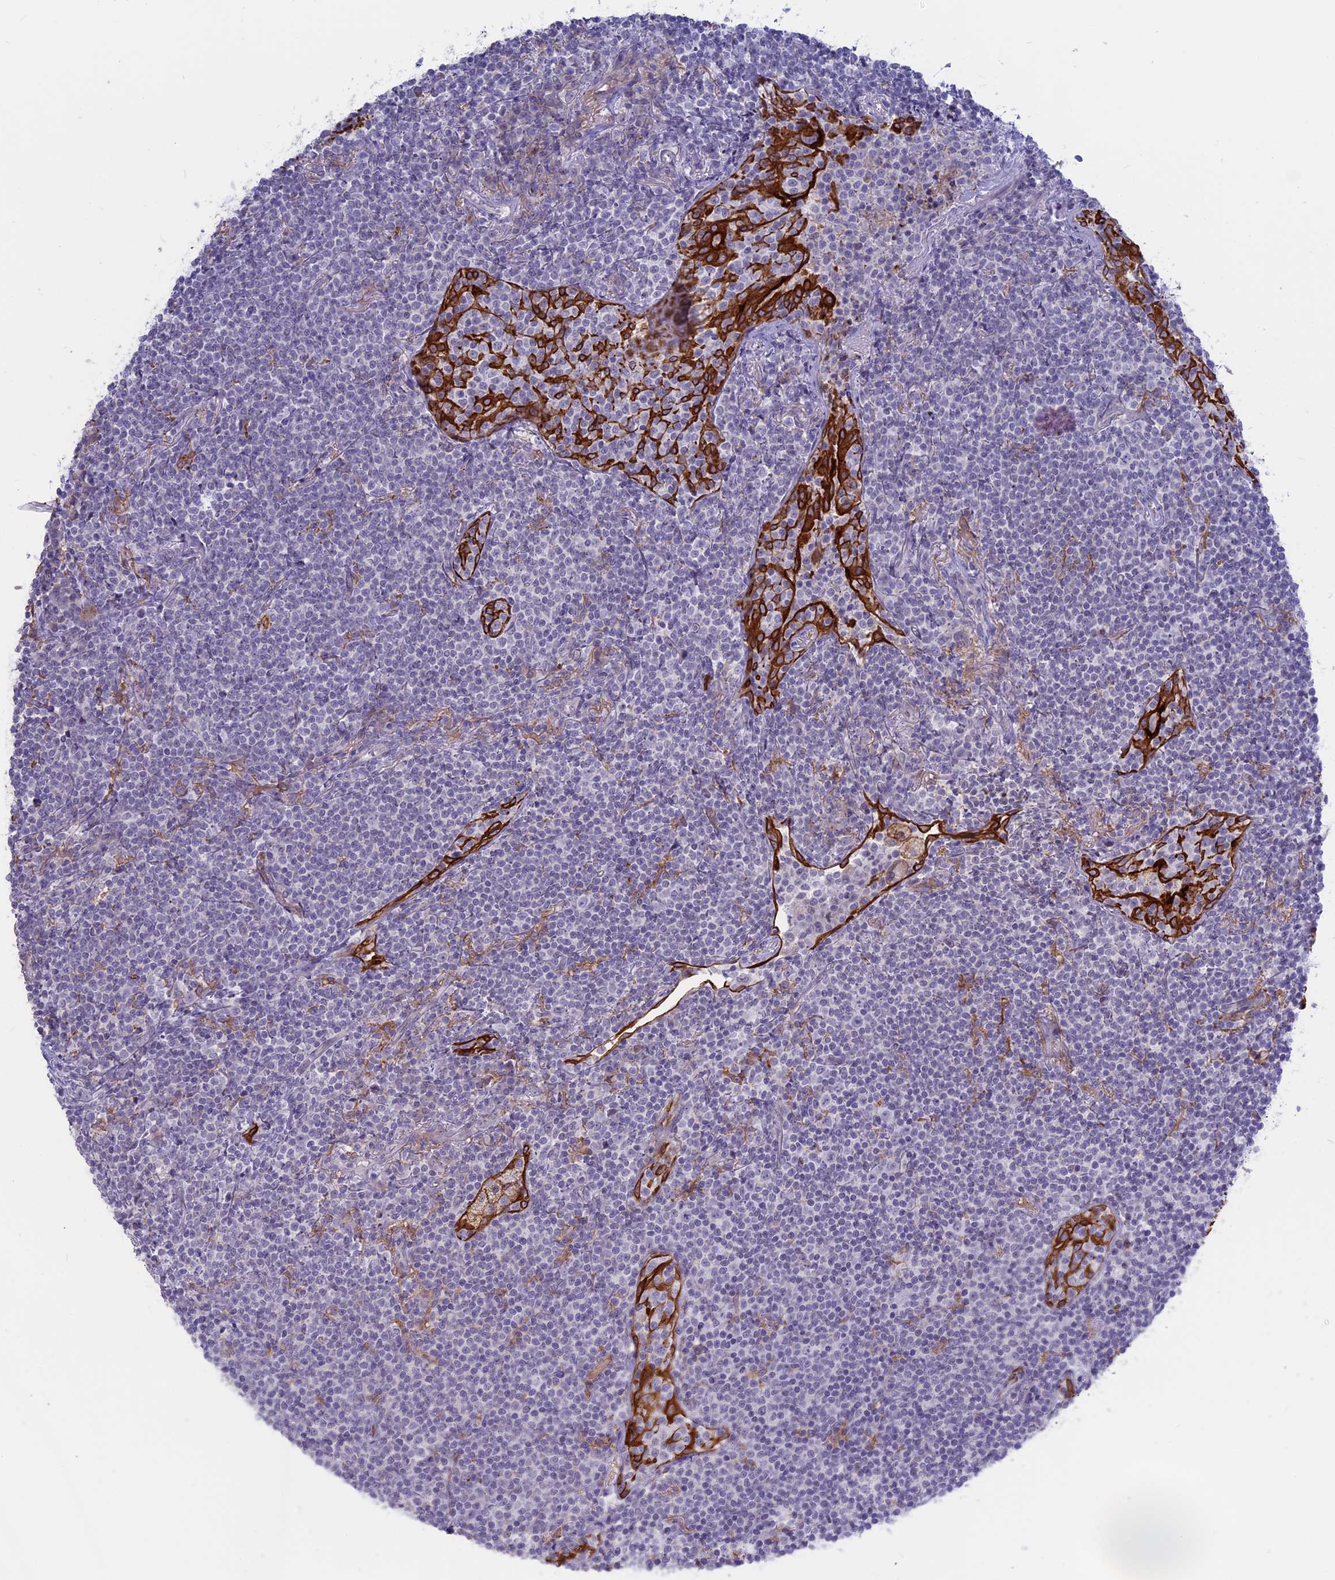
{"staining": {"intensity": "negative", "quantity": "none", "location": "none"}, "tissue": "lymphoma", "cell_type": "Tumor cells", "image_type": "cancer", "snomed": [{"axis": "morphology", "description": "Malignant lymphoma, non-Hodgkin's type, Low grade"}, {"axis": "topography", "description": "Lung"}], "caption": "High magnification brightfield microscopy of lymphoma stained with DAB (brown) and counterstained with hematoxylin (blue): tumor cells show no significant positivity. (DAB immunohistochemistry (IHC), high magnification).", "gene": "MYO5B", "patient": {"sex": "female", "age": 71}}